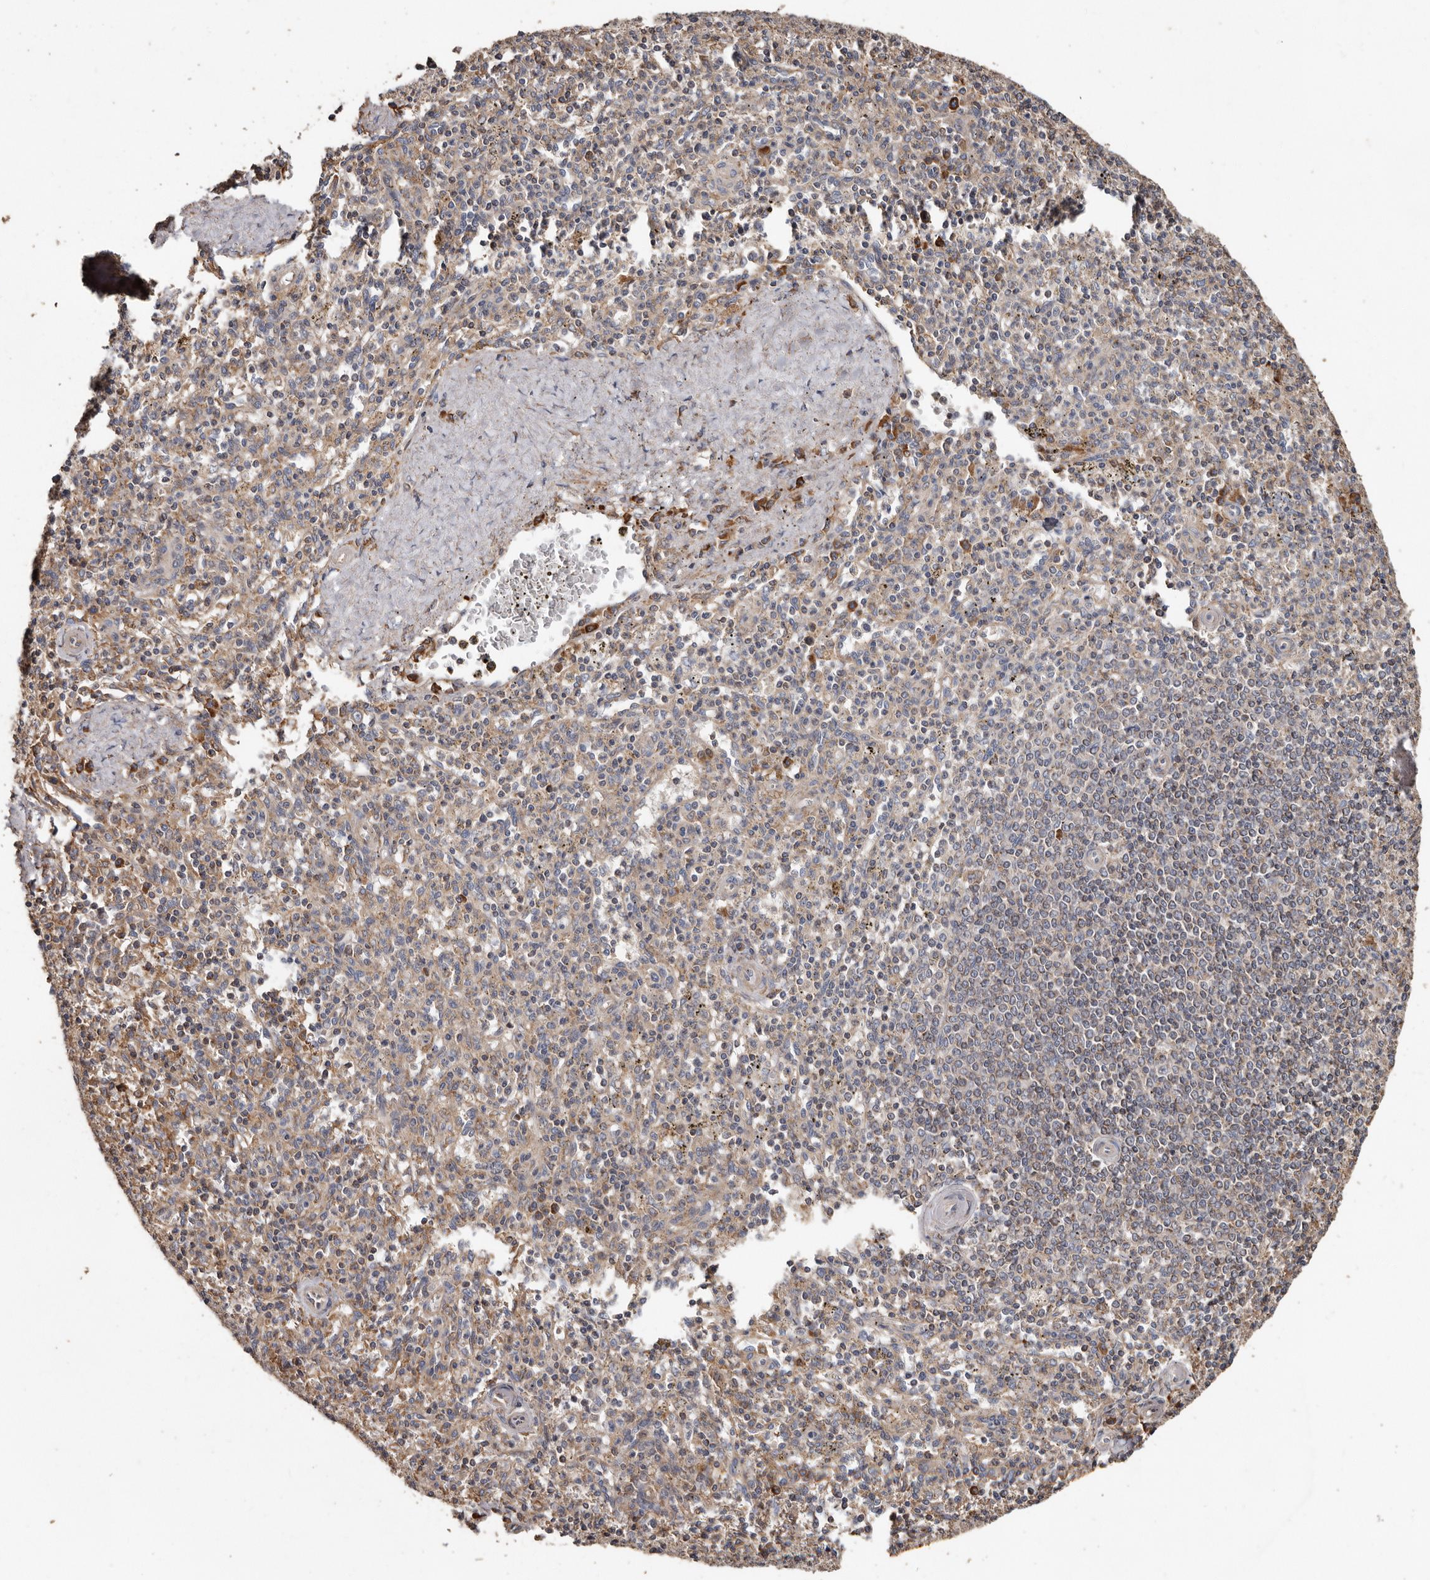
{"staining": {"intensity": "weak", "quantity": "25%-75%", "location": "cytoplasmic/membranous"}, "tissue": "spleen", "cell_type": "Cells in red pulp", "image_type": "normal", "snomed": [{"axis": "morphology", "description": "Normal tissue, NOS"}, {"axis": "topography", "description": "Spleen"}], "caption": "DAB (3,3'-diaminobenzidine) immunohistochemical staining of unremarkable human spleen reveals weak cytoplasmic/membranous protein staining in about 25%-75% of cells in red pulp. The staining was performed using DAB (3,3'-diaminobenzidine) to visualize the protein expression in brown, while the nuclei were stained in blue with hematoxylin (Magnification: 20x).", "gene": "OSGIN2", "patient": {"sex": "male", "age": 72}}